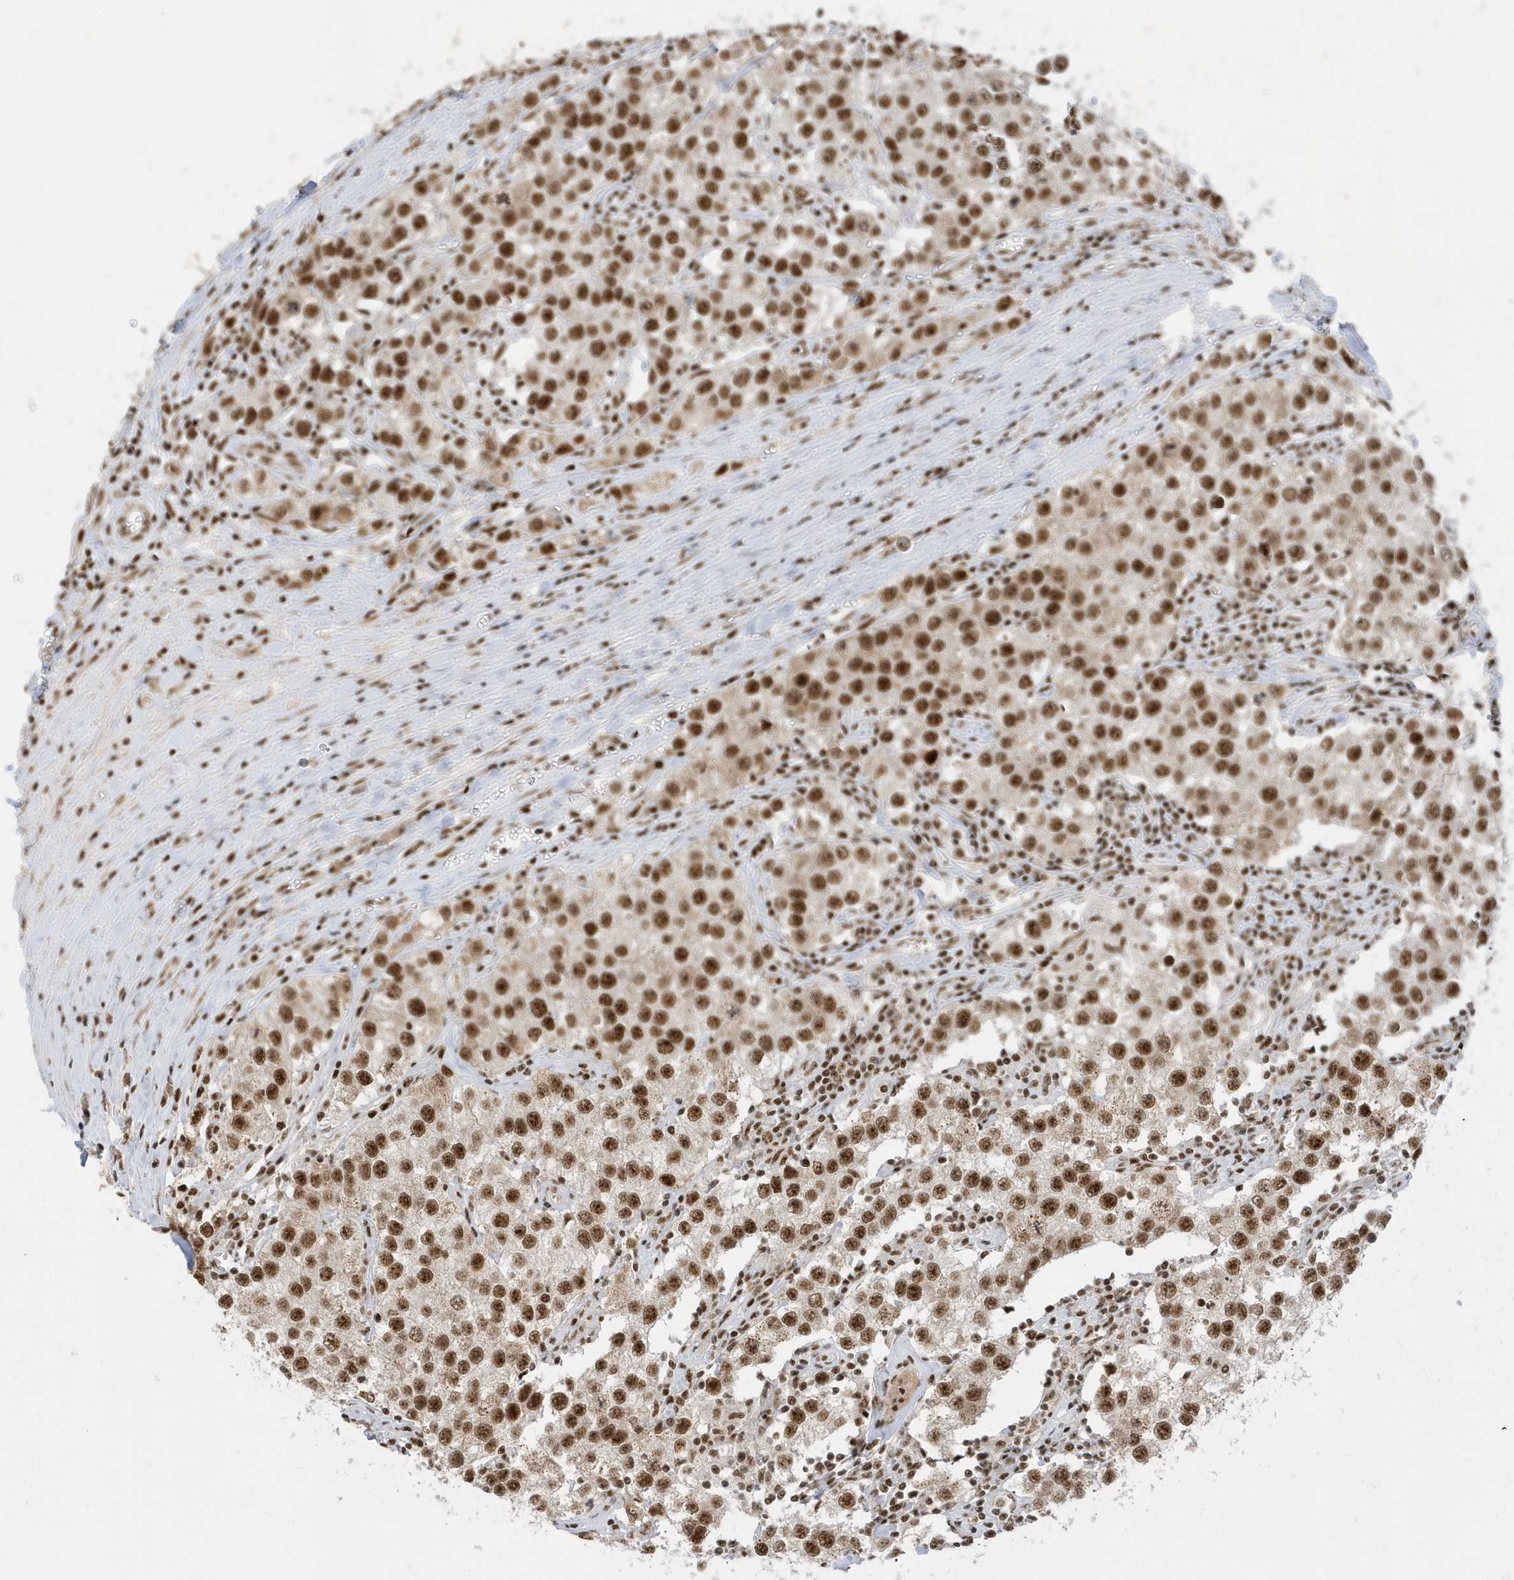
{"staining": {"intensity": "strong", "quantity": ">75%", "location": "nuclear"}, "tissue": "testis cancer", "cell_type": "Tumor cells", "image_type": "cancer", "snomed": [{"axis": "morphology", "description": "Seminoma, NOS"}, {"axis": "morphology", "description": "Carcinoma, Embryonal, NOS"}, {"axis": "topography", "description": "Testis"}], "caption": "This is a micrograph of immunohistochemistry staining of testis cancer (embryonal carcinoma), which shows strong positivity in the nuclear of tumor cells.", "gene": "PPIL2", "patient": {"sex": "male", "age": 43}}